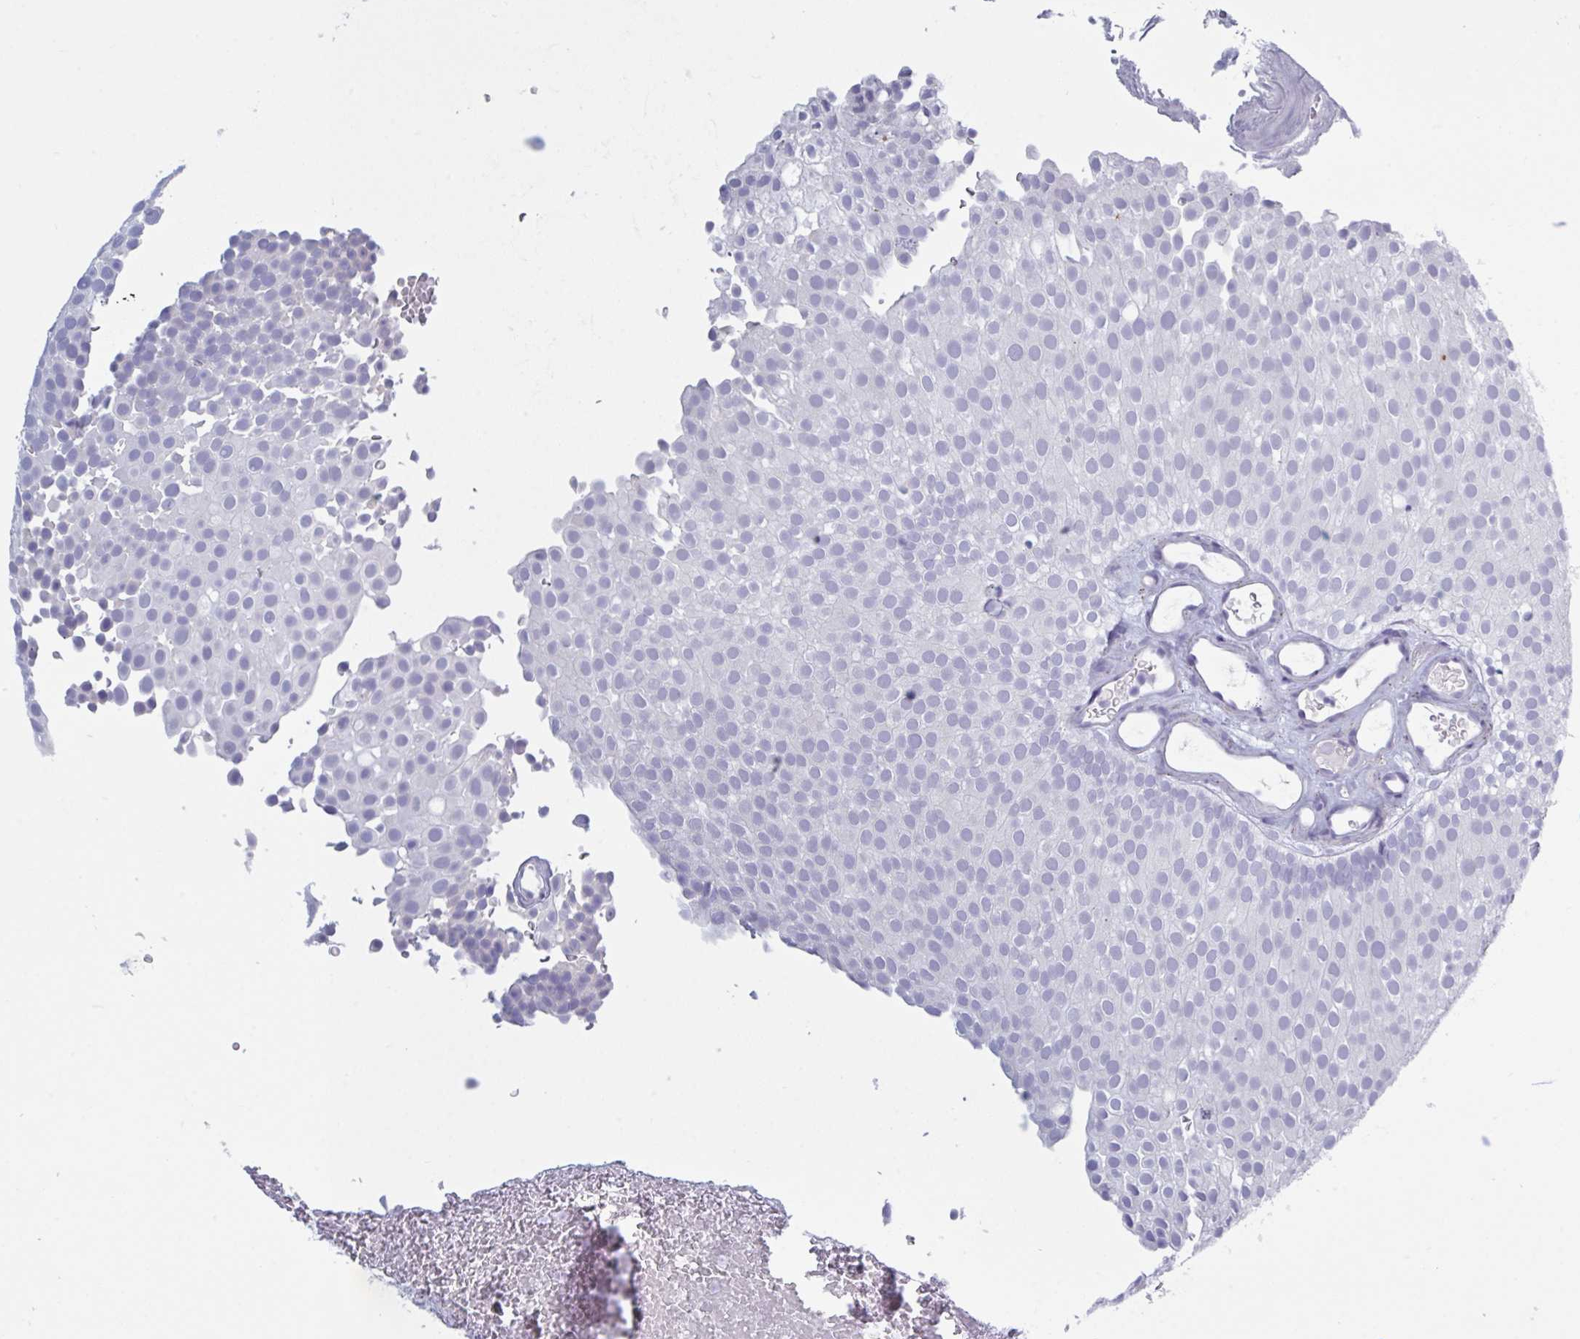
{"staining": {"intensity": "negative", "quantity": "none", "location": "none"}, "tissue": "urothelial cancer", "cell_type": "Tumor cells", "image_type": "cancer", "snomed": [{"axis": "morphology", "description": "Urothelial carcinoma, Low grade"}, {"axis": "topography", "description": "Urinary bladder"}], "caption": "The IHC histopathology image has no significant positivity in tumor cells of urothelial cancer tissue.", "gene": "NDUFC2", "patient": {"sex": "male", "age": 78}}